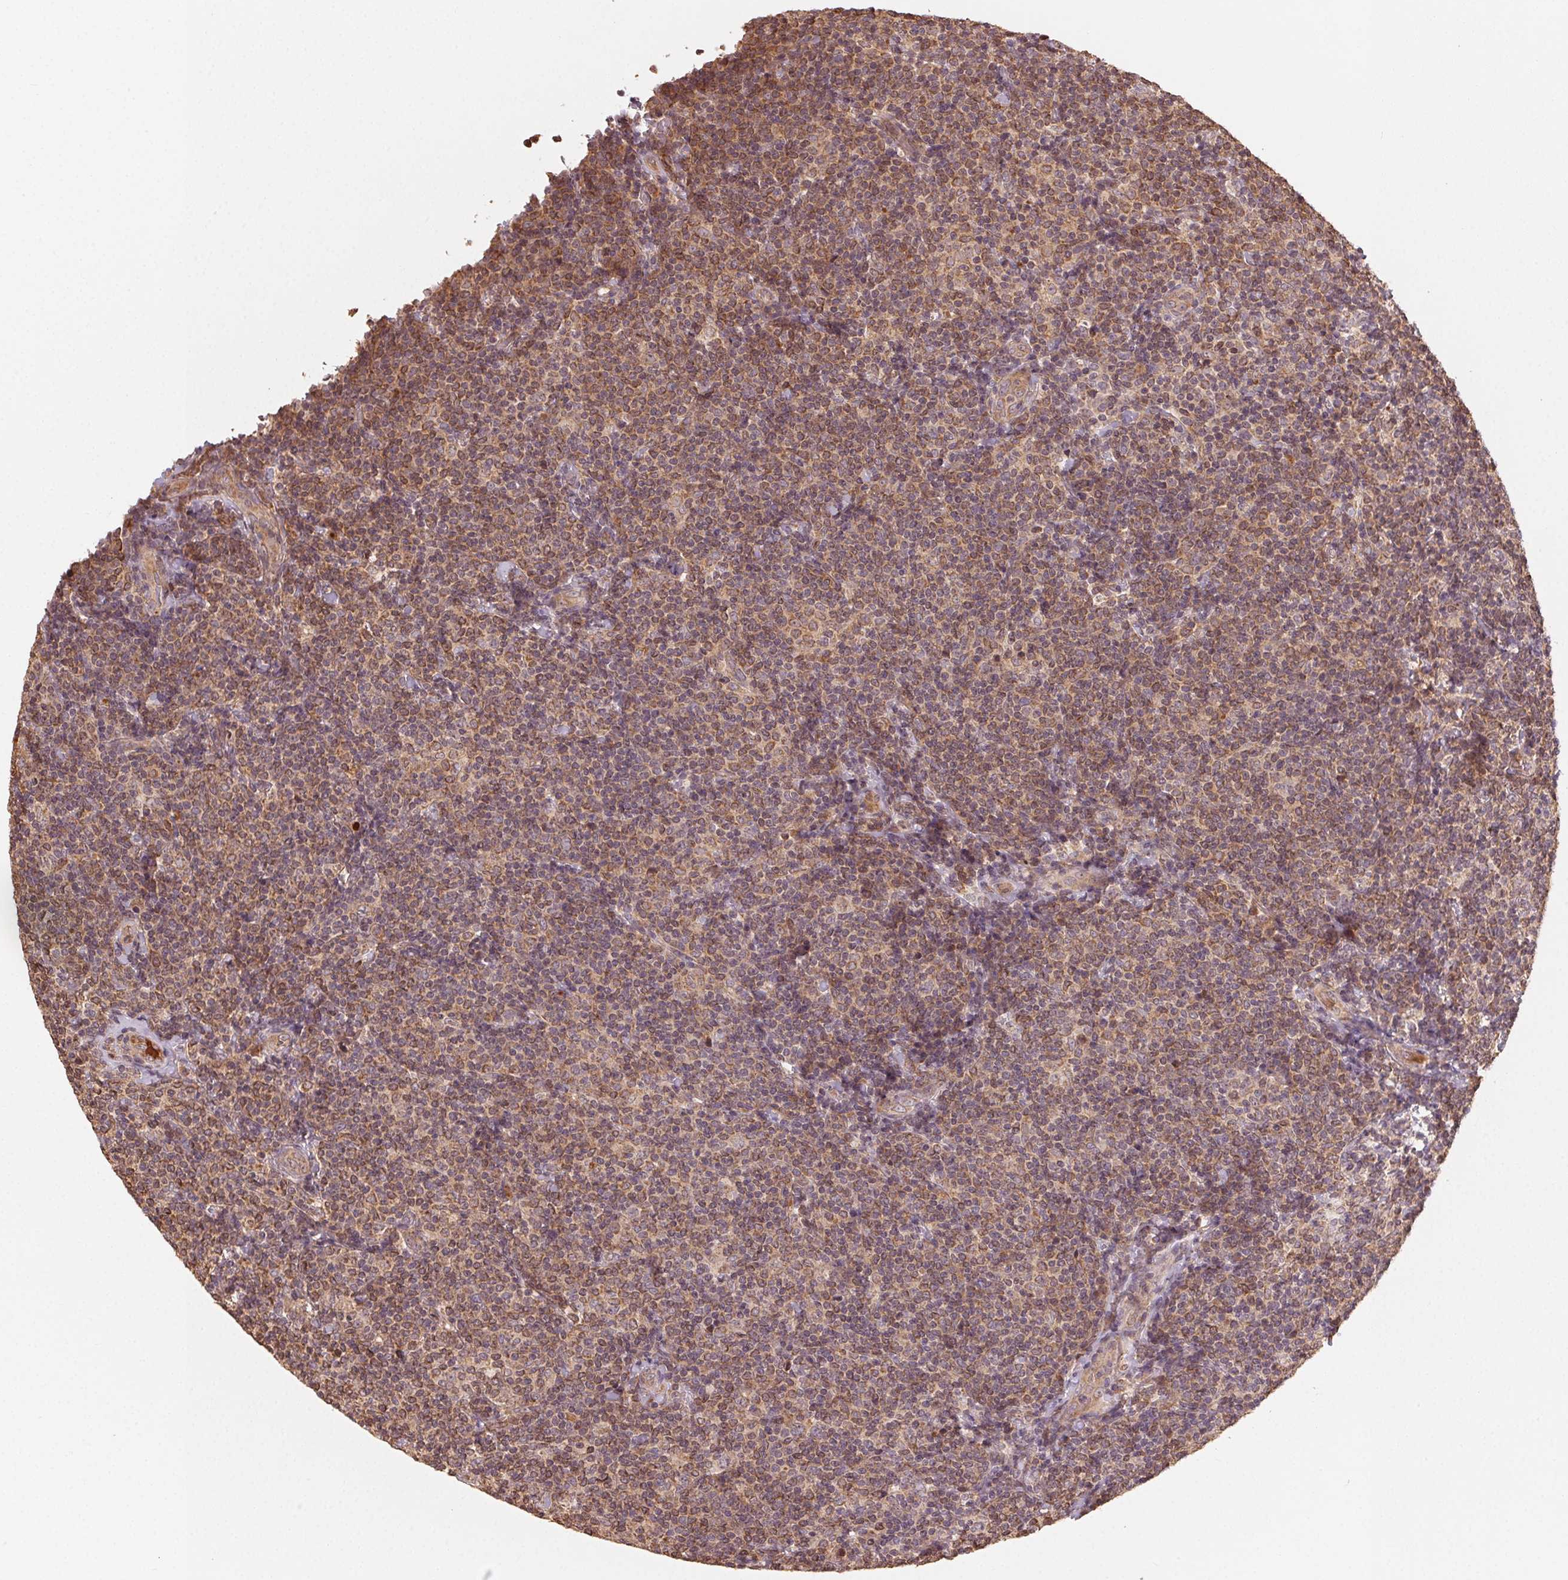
{"staining": {"intensity": "moderate", "quantity": ">75%", "location": "cytoplasmic/membranous"}, "tissue": "lymphoma", "cell_type": "Tumor cells", "image_type": "cancer", "snomed": [{"axis": "morphology", "description": "Malignant lymphoma, non-Hodgkin's type, Low grade"}, {"axis": "topography", "description": "Lymph node"}], "caption": "Immunohistochemistry photomicrograph of neoplastic tissue: low-grade malignant lymphoma, non-Hodgkin's type stained using immunohistochemistry (IHC) demonstrates medium levels of moderate protein expression localized specifically in the cytoplasmic/membranous of tumor cells, appearing as a cytoplasmic/membranous brown color.", "gene": "WBP2", "patient": {"sex": "female", "age": 56}}